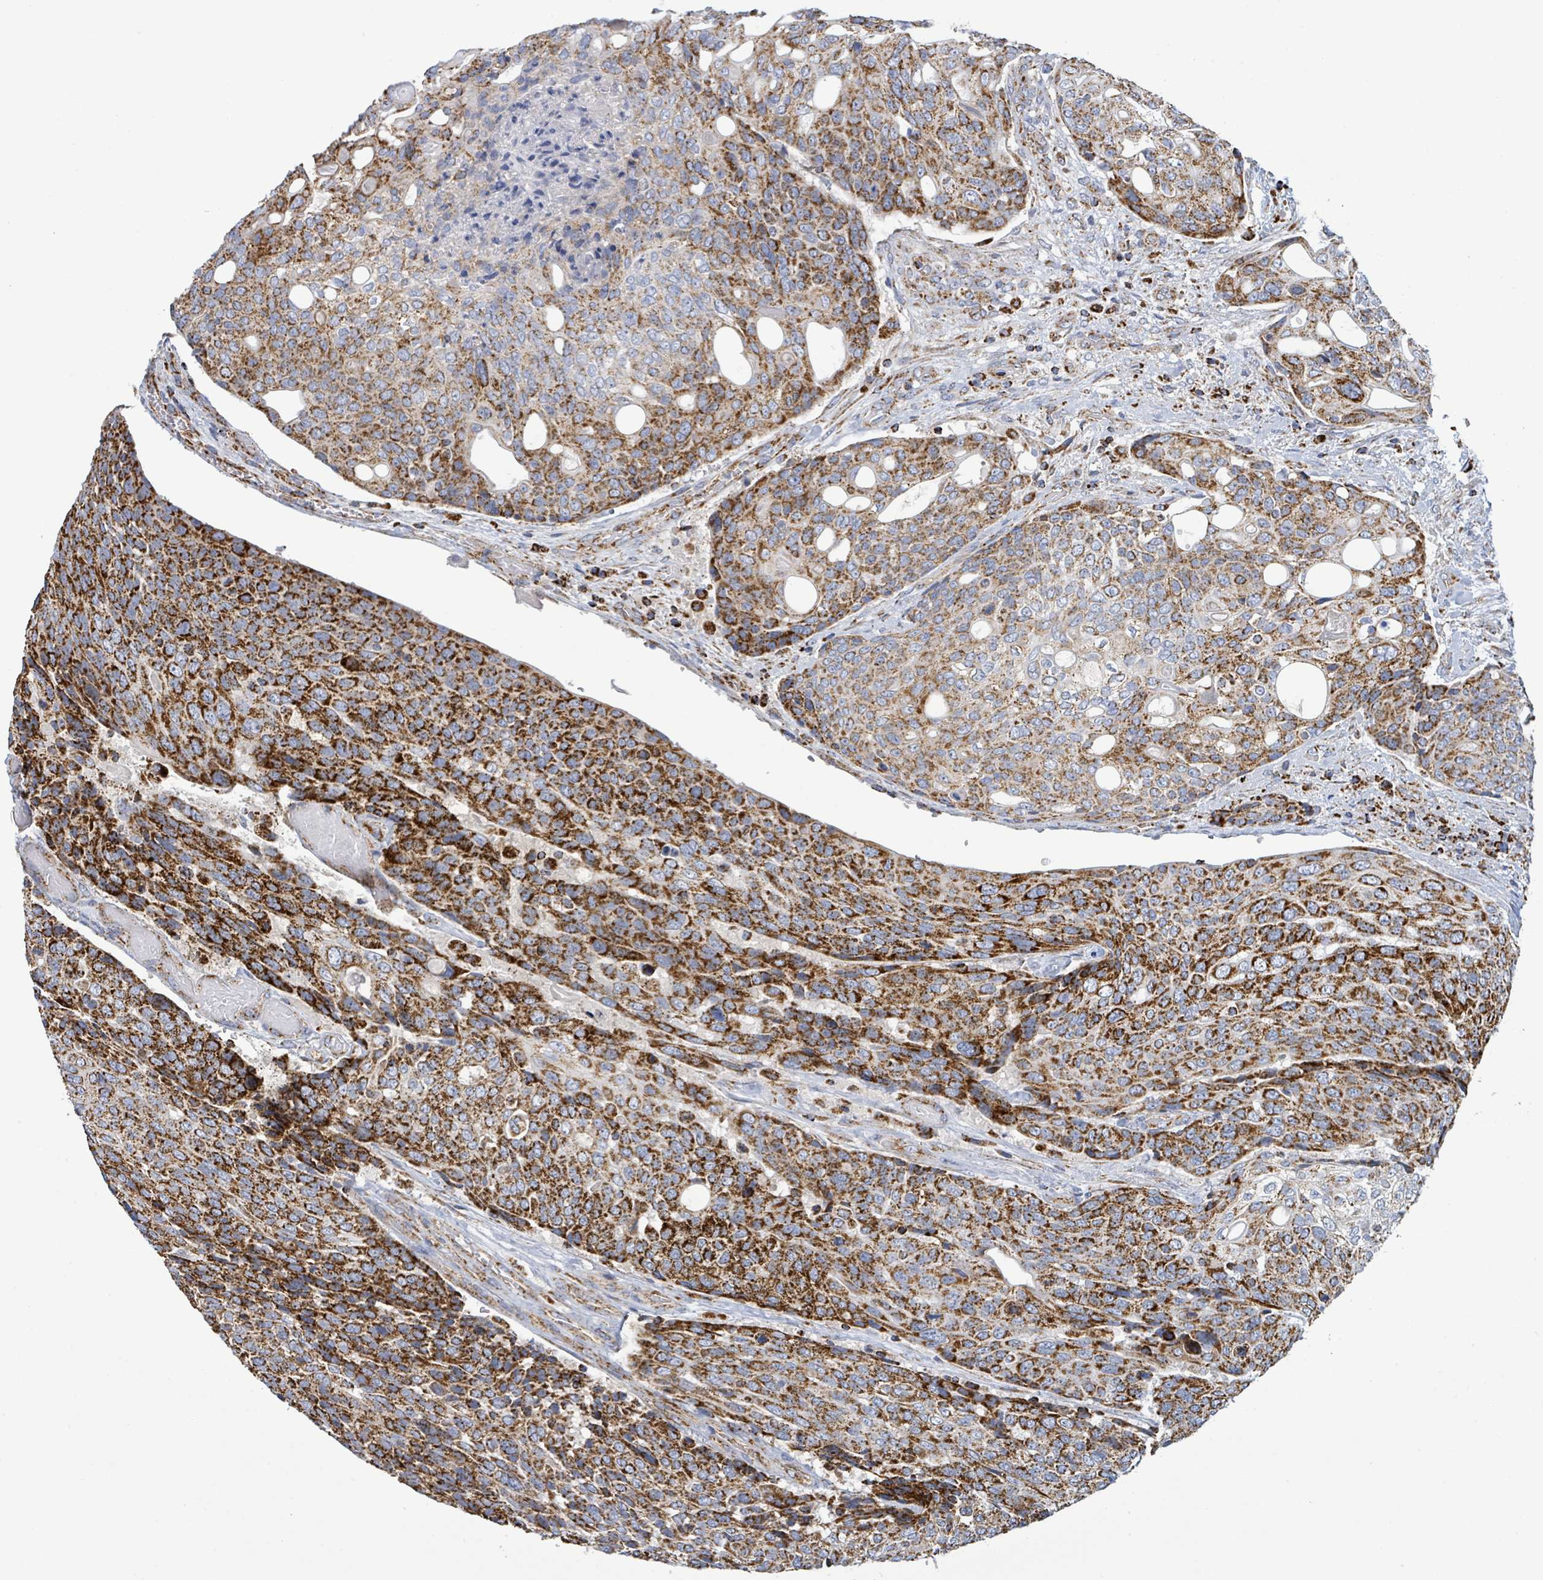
{"staining": {"intensity": "strong", "quantity": ">75%", "location": "cytoplasmic/membranous"}, "tissue": "urothelial cancer", "cell_type": "Tumor cells", "image_type": "cancer", "snomed": [{"axis": "morphology", "description": "Urothelial carcinoma, High grade"}, {"axis": "topography", "description": "Urinary bladder"}], "caption": "An image showing strong cytoplasmic/membranous expression in approximately >75% of tumor cells in urothelial carcinoma (high-grade), as visualized by brown immunohistochemical staining.", "gene": "SUCLG2", "patient": {"sex": "female", "age": 70}}